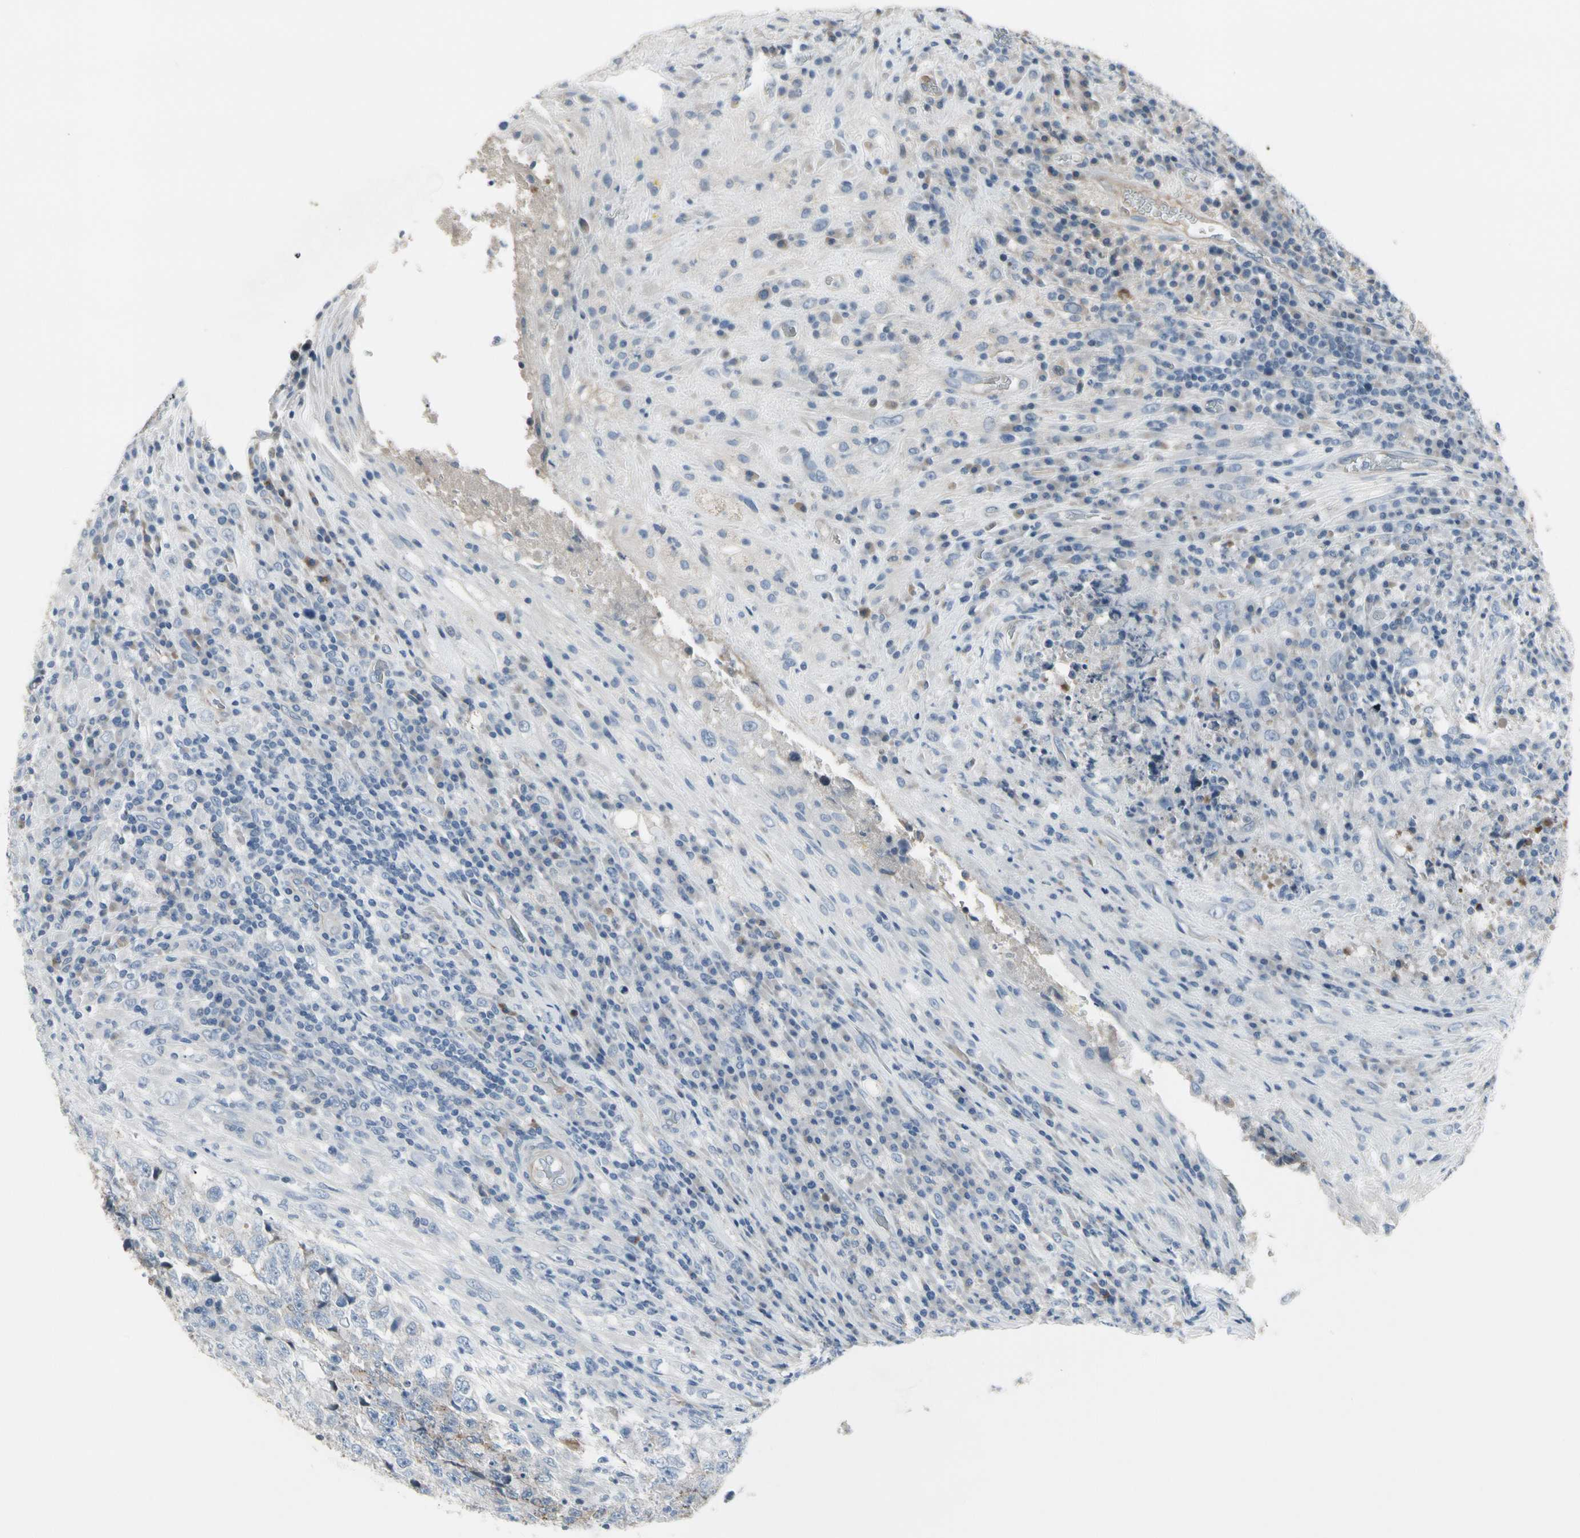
{"staining": {"intensity": "weak", "quantity": "<25%", "location": "cytoplasmic/membranous"}, "tissue": "testis cancer", "cell_type": "Tumor cells", "image_type": "cancer", "snomed": [{"axis": "morphology", "description": "Necrosis, NOS"}, {"axis": "morphology", "description": "Carcinoma, Embryonal, NOS"}, {"axis": "topography", "description": "Testis"}], "caption": "Photomicrograph shows no protein staining in tumor cells of testis cancer tissue.", "gene": "PIGR", "patient": {"sex": "male", "age": 19}}